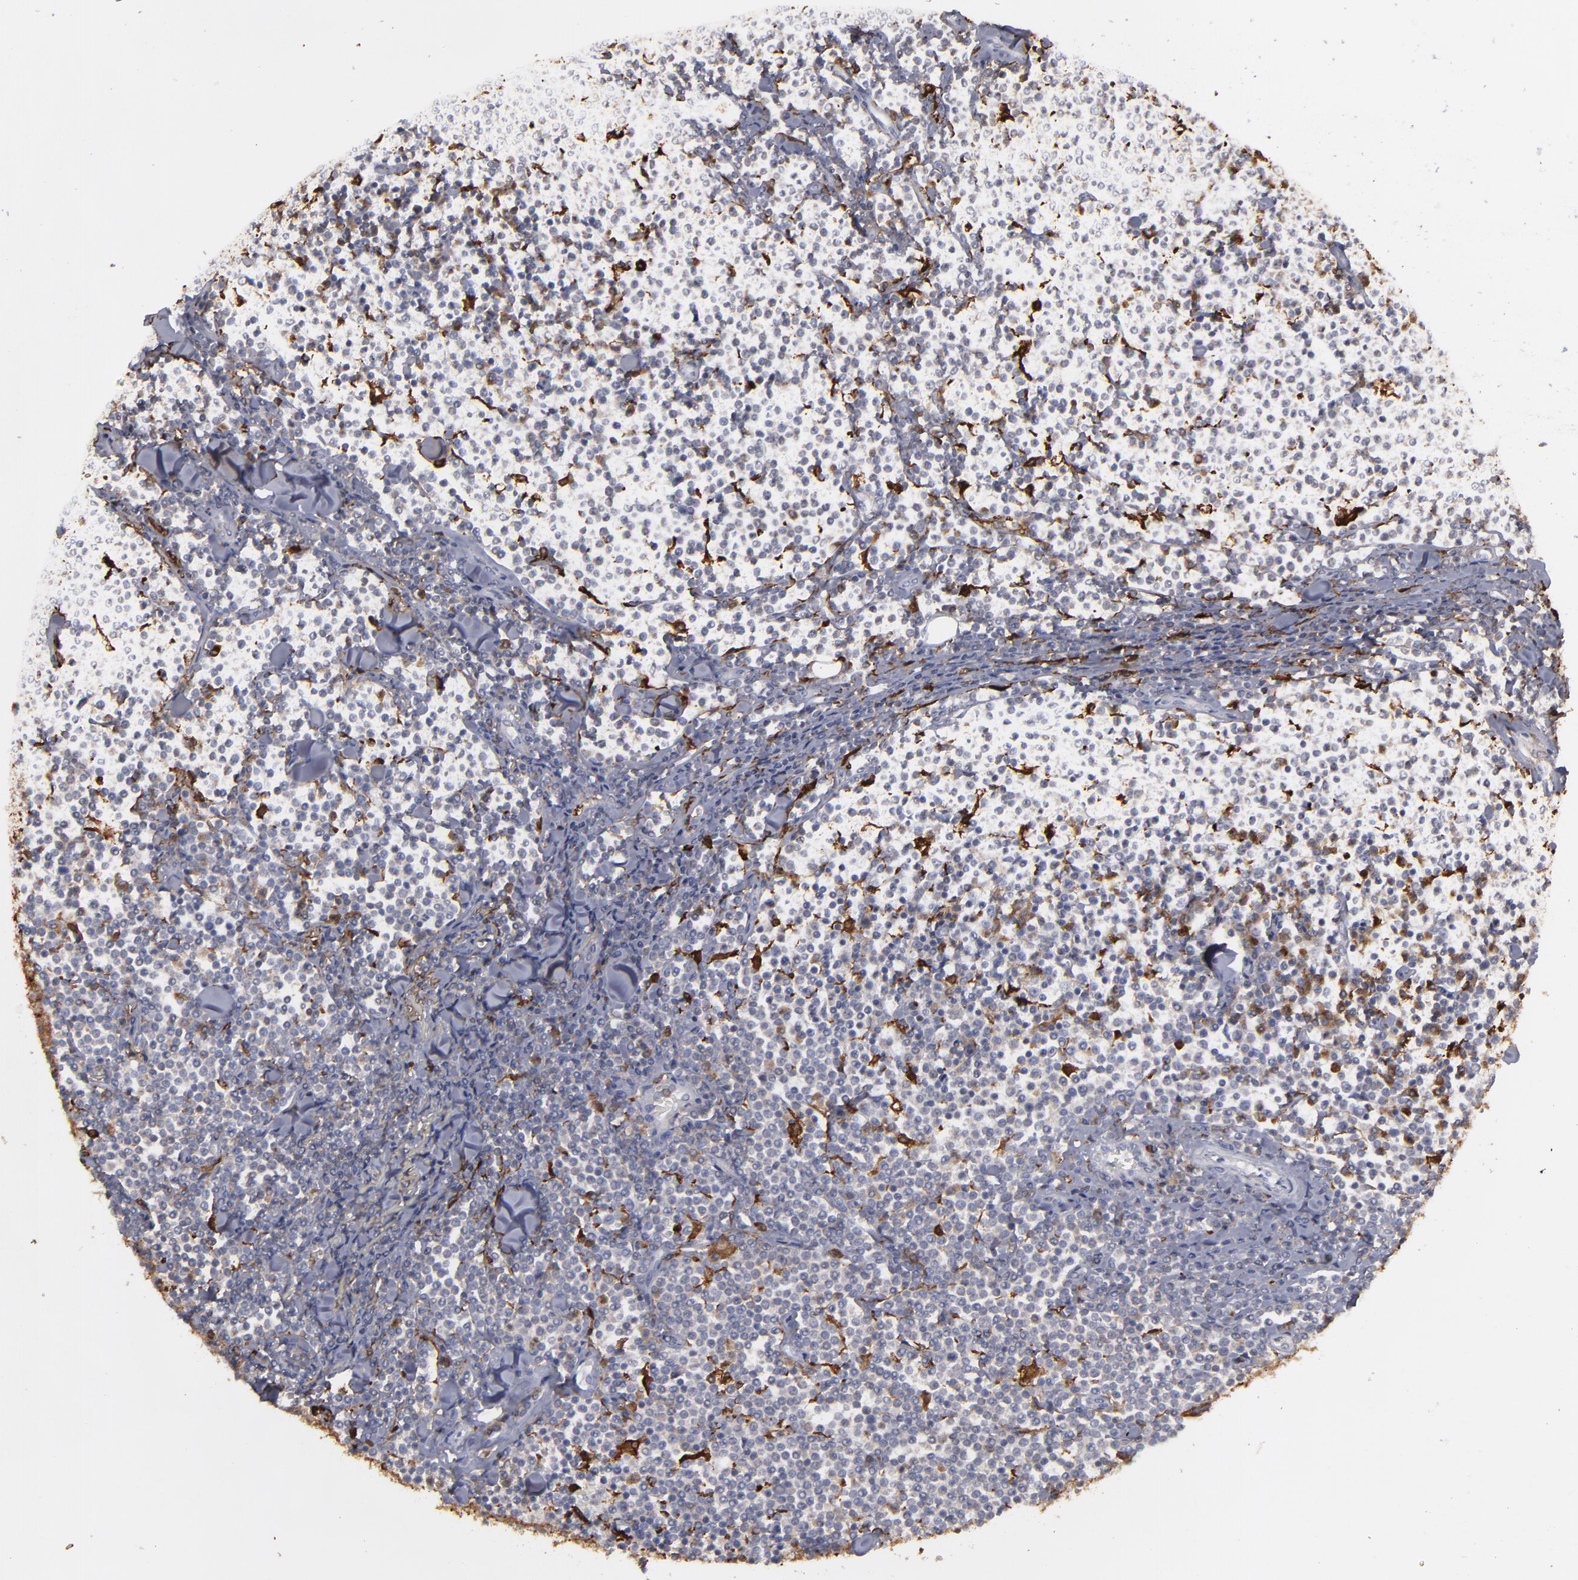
{"staining": {"intensity": "weak", "quantity": "25%-75%", "location": "cytoplasmic/membranous"}, "tissue": "lymphoma", "cell_type": "Tumor cells", "image_type": "cancer", "snomed": [{"axis": "morphology", "description": "Malignant lymphoma, non-Hodgkin's type, Low grade"}, {"axis": "topography", "description": "Soft tissue"}], "caption": "Protein analysis of low-grade malignant lymphoma, non-Hodgkin's type tissue exhibits weak cytoplasmic/membranous expression in approximately 25%-75% of tumor cells.", "gene": "ODC1", "patient": {"sex": "male", "age": 92}}